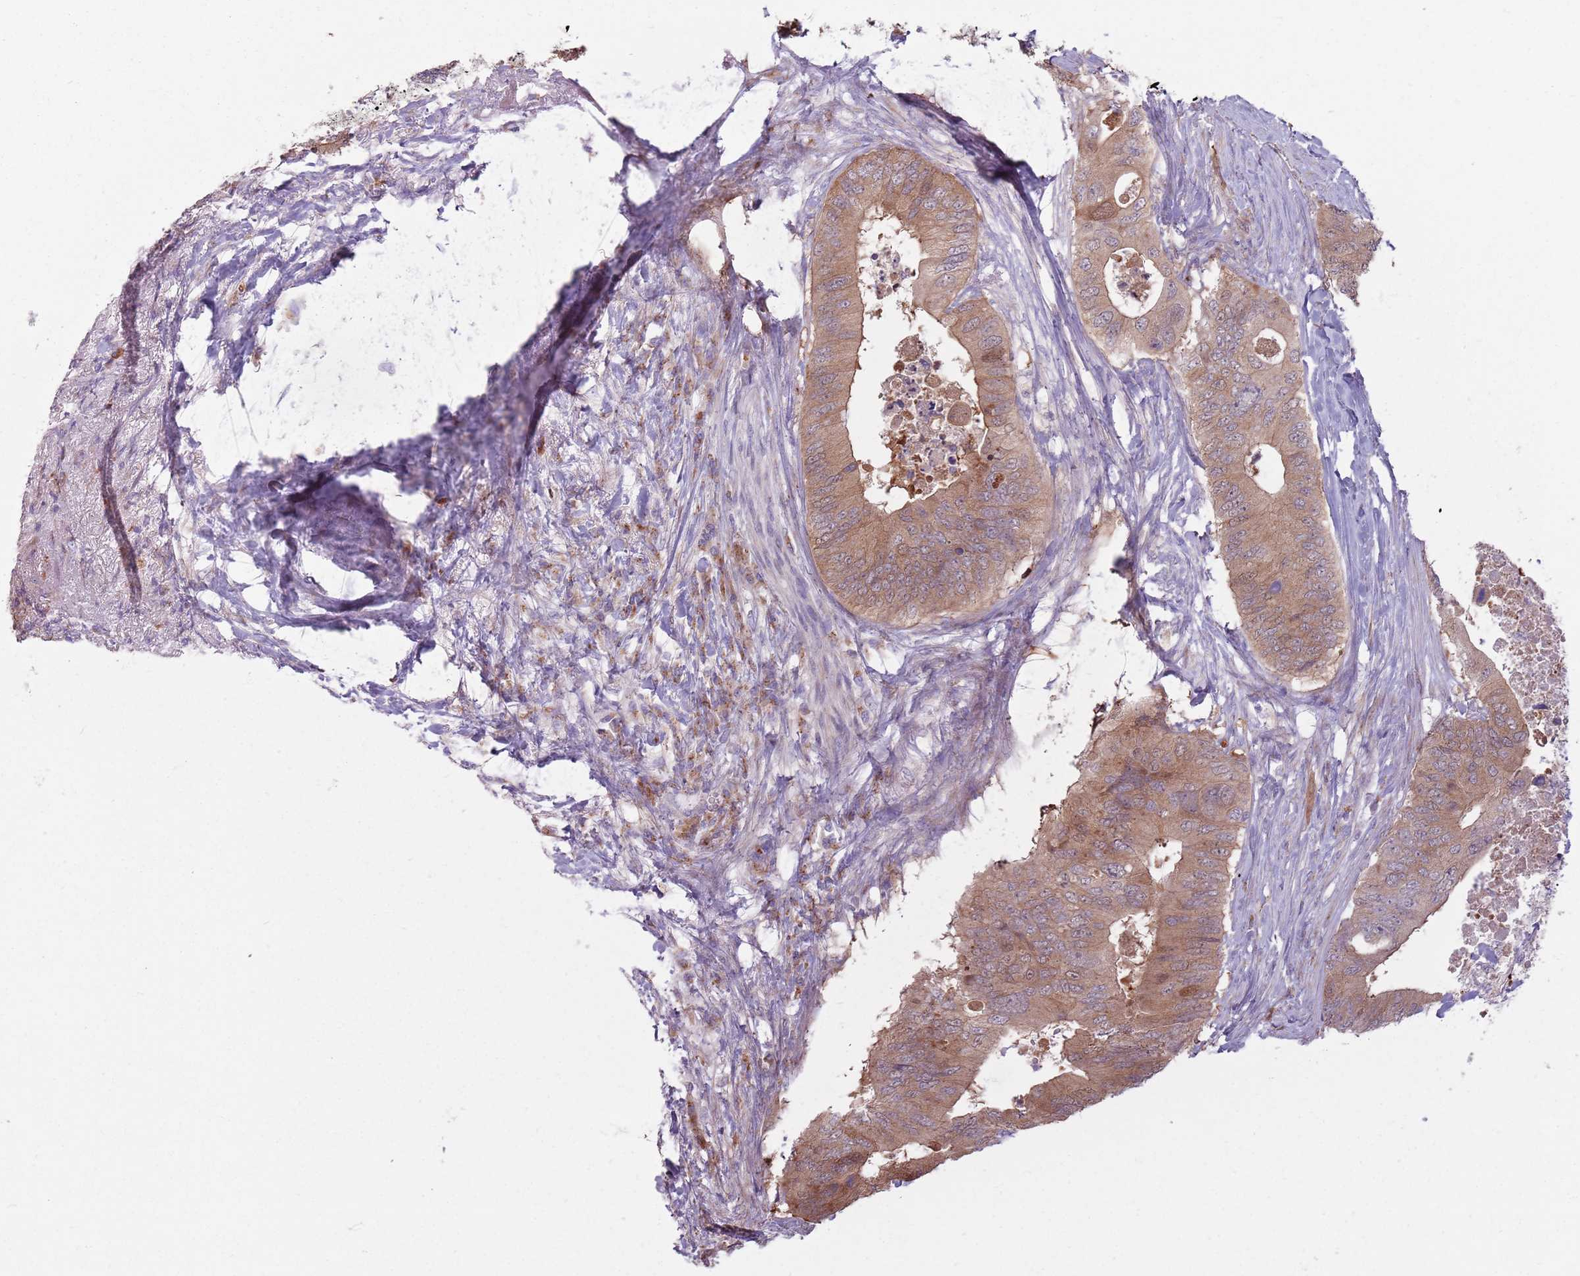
{"staining": {"intensity": "moderate", "quantity": ">75%", "location": "cytoplasmic/membranous"}, "tissue": "colorectal cancer", "cell_type": "Tumor cells", "image_type": "cancer", "snomed": [{"axis": "morphology", "description": "Adenocarcinoma, NOS"}, {"axis": "topography", "description": "Colon"}], "caption": "Immunohistochemical staining of adenocarcinoma (colorectal) shows moderate cytoplasmic/membranous protein positivity in about >75% of tumor cells.", "gene": "CCDC150", "patient": {"sex": "male", "age": 71}}